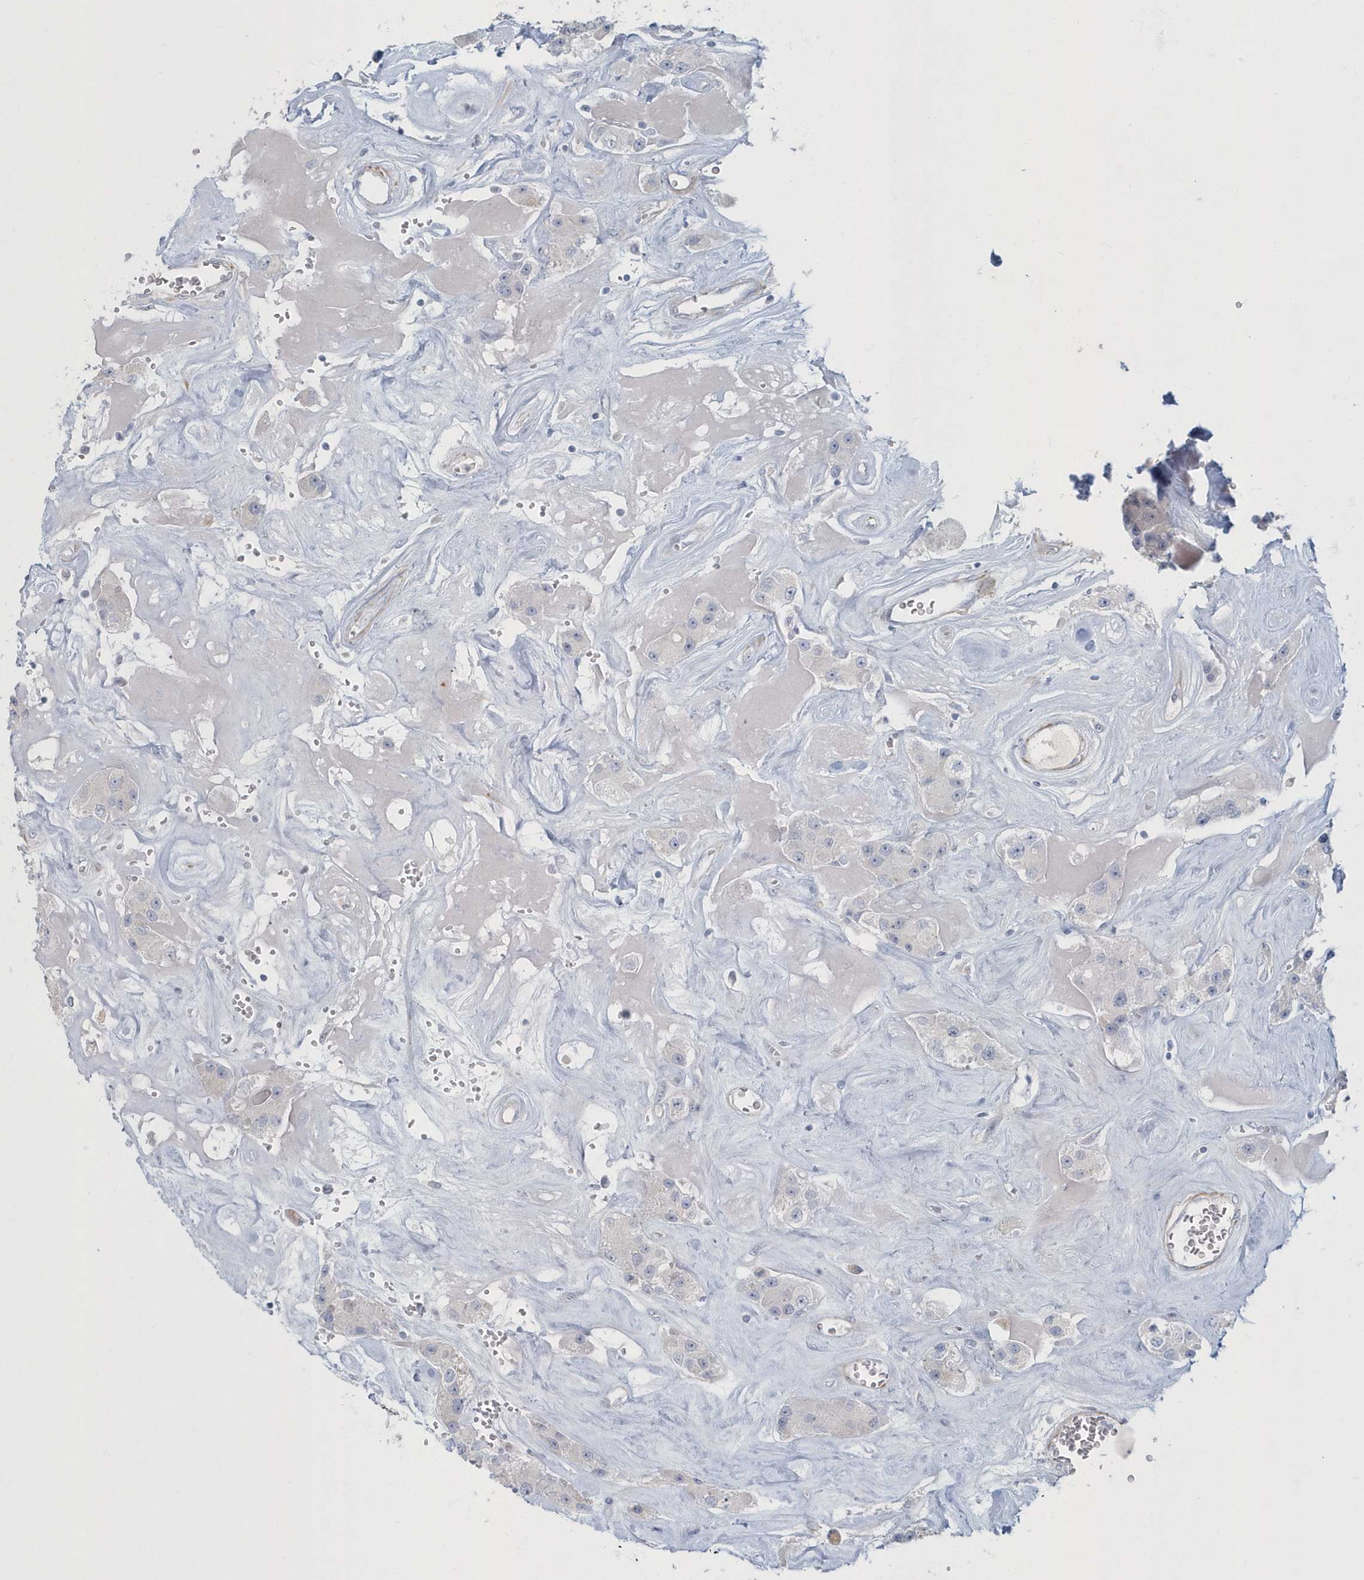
{"staining": {"intensity": "negative", "quantity": "none", "location": "none"}, "tissue": "carcinoid", "cell_type": "Tumor cells", "image_type": "cancer", "snomed": [{"axis": "morphology", "description": "Carcinoid, malignant, NOS"}, {"axis": "topography", "description": "Pancreas"}], "caption": "Immunohistochemistry of human carcinoid shows no positivity in tumor cells.", "gene": "MYOT", "patient": {"sex": "male", "age": 41}}